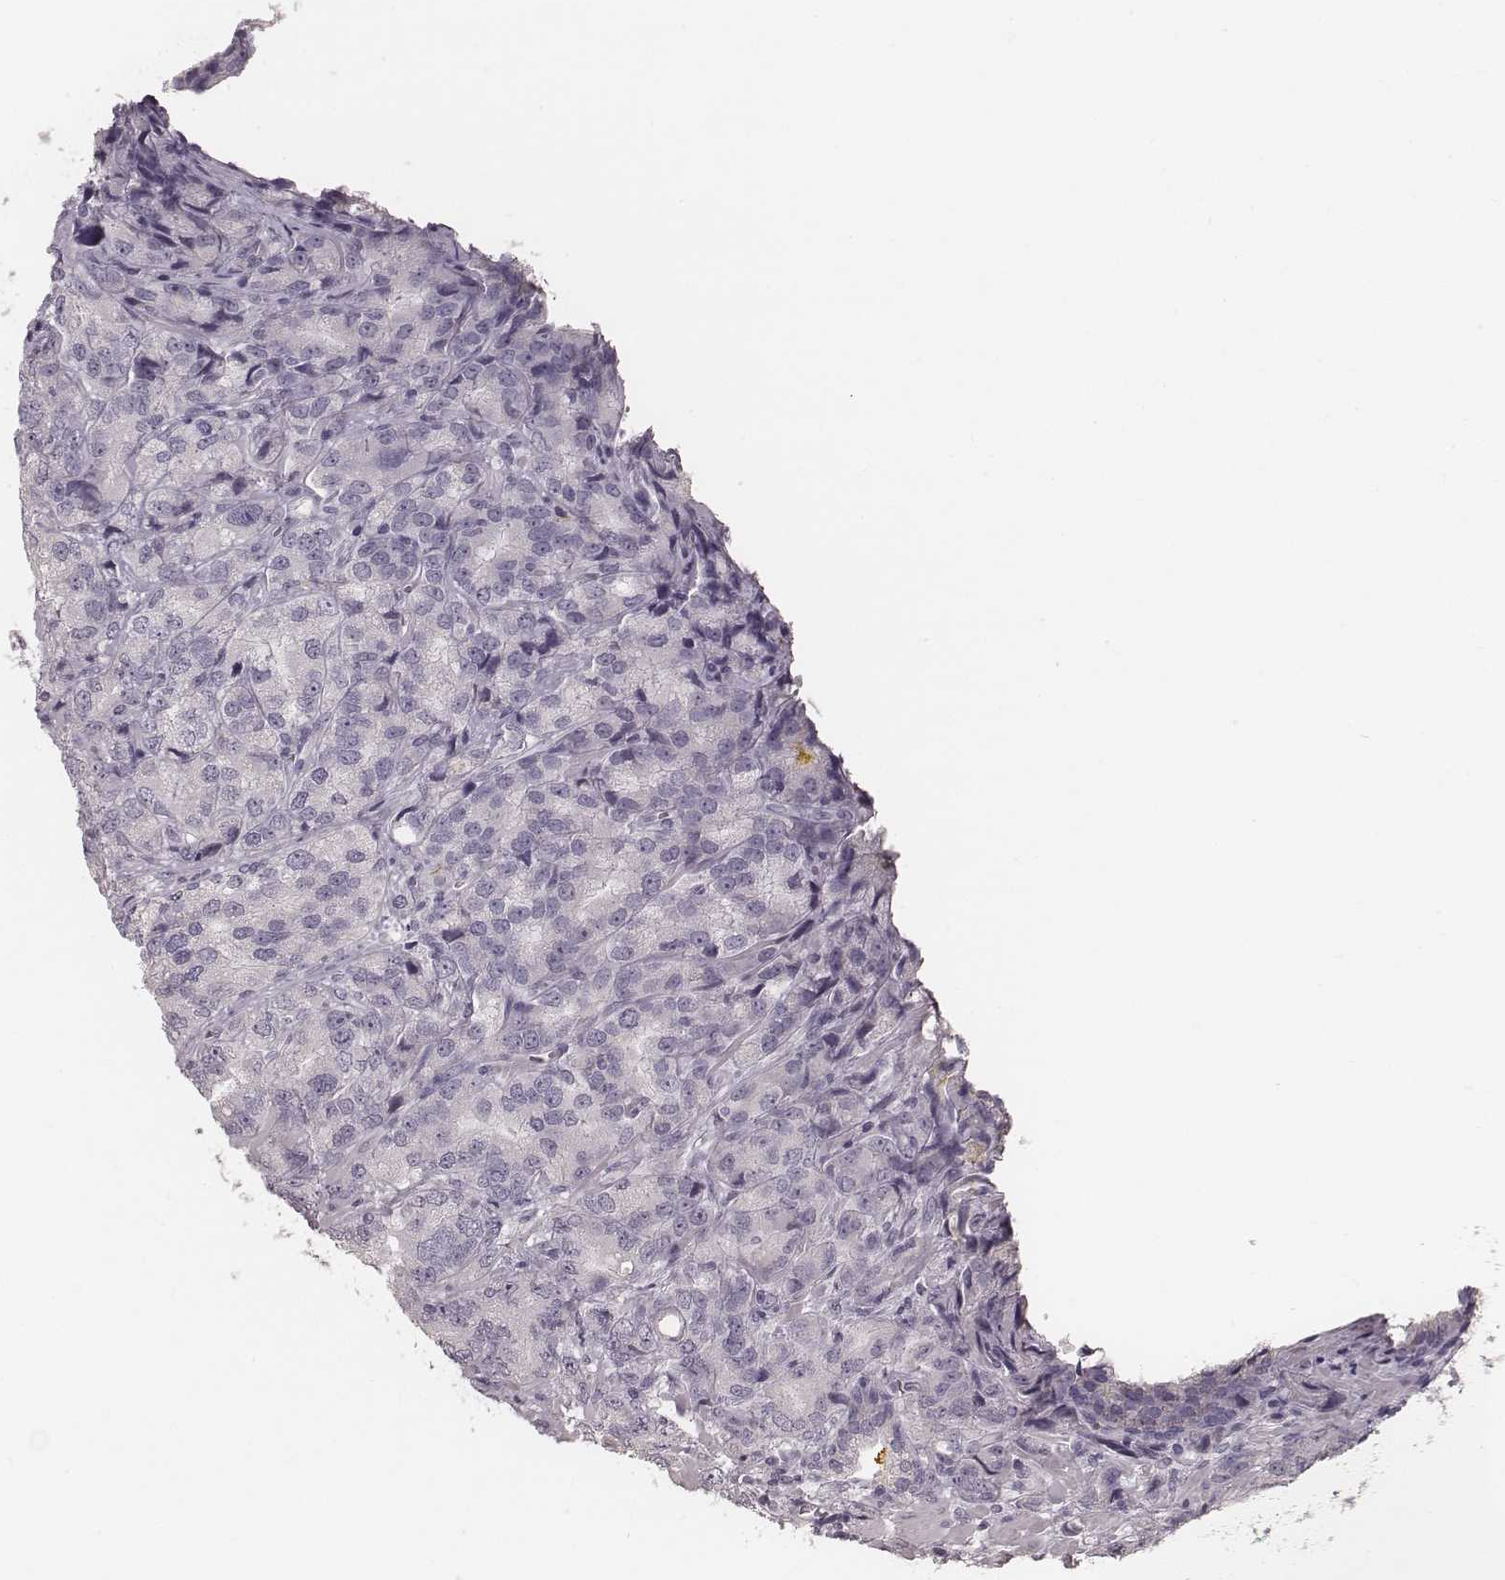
{"staining": {"intensity": "negative", "quantity": "none", "location": "none"}, "tissue": "prostate cancer", "cell_type": "Tumor cells", "image_type": "cancer", "snomed": [{"axis": "morphology", "description": "Adenocarcinoma, NOS"}, {"axis": "topography", "description": "Prostate"}], "caption": "This is an immunohistochemistry (IHC) histopathology image of prostate cancer (adenocarcinoma). There is no positivity in tumor cells.", "gene": "ZP4", "patient": {"sex": "male", "age": 63}}